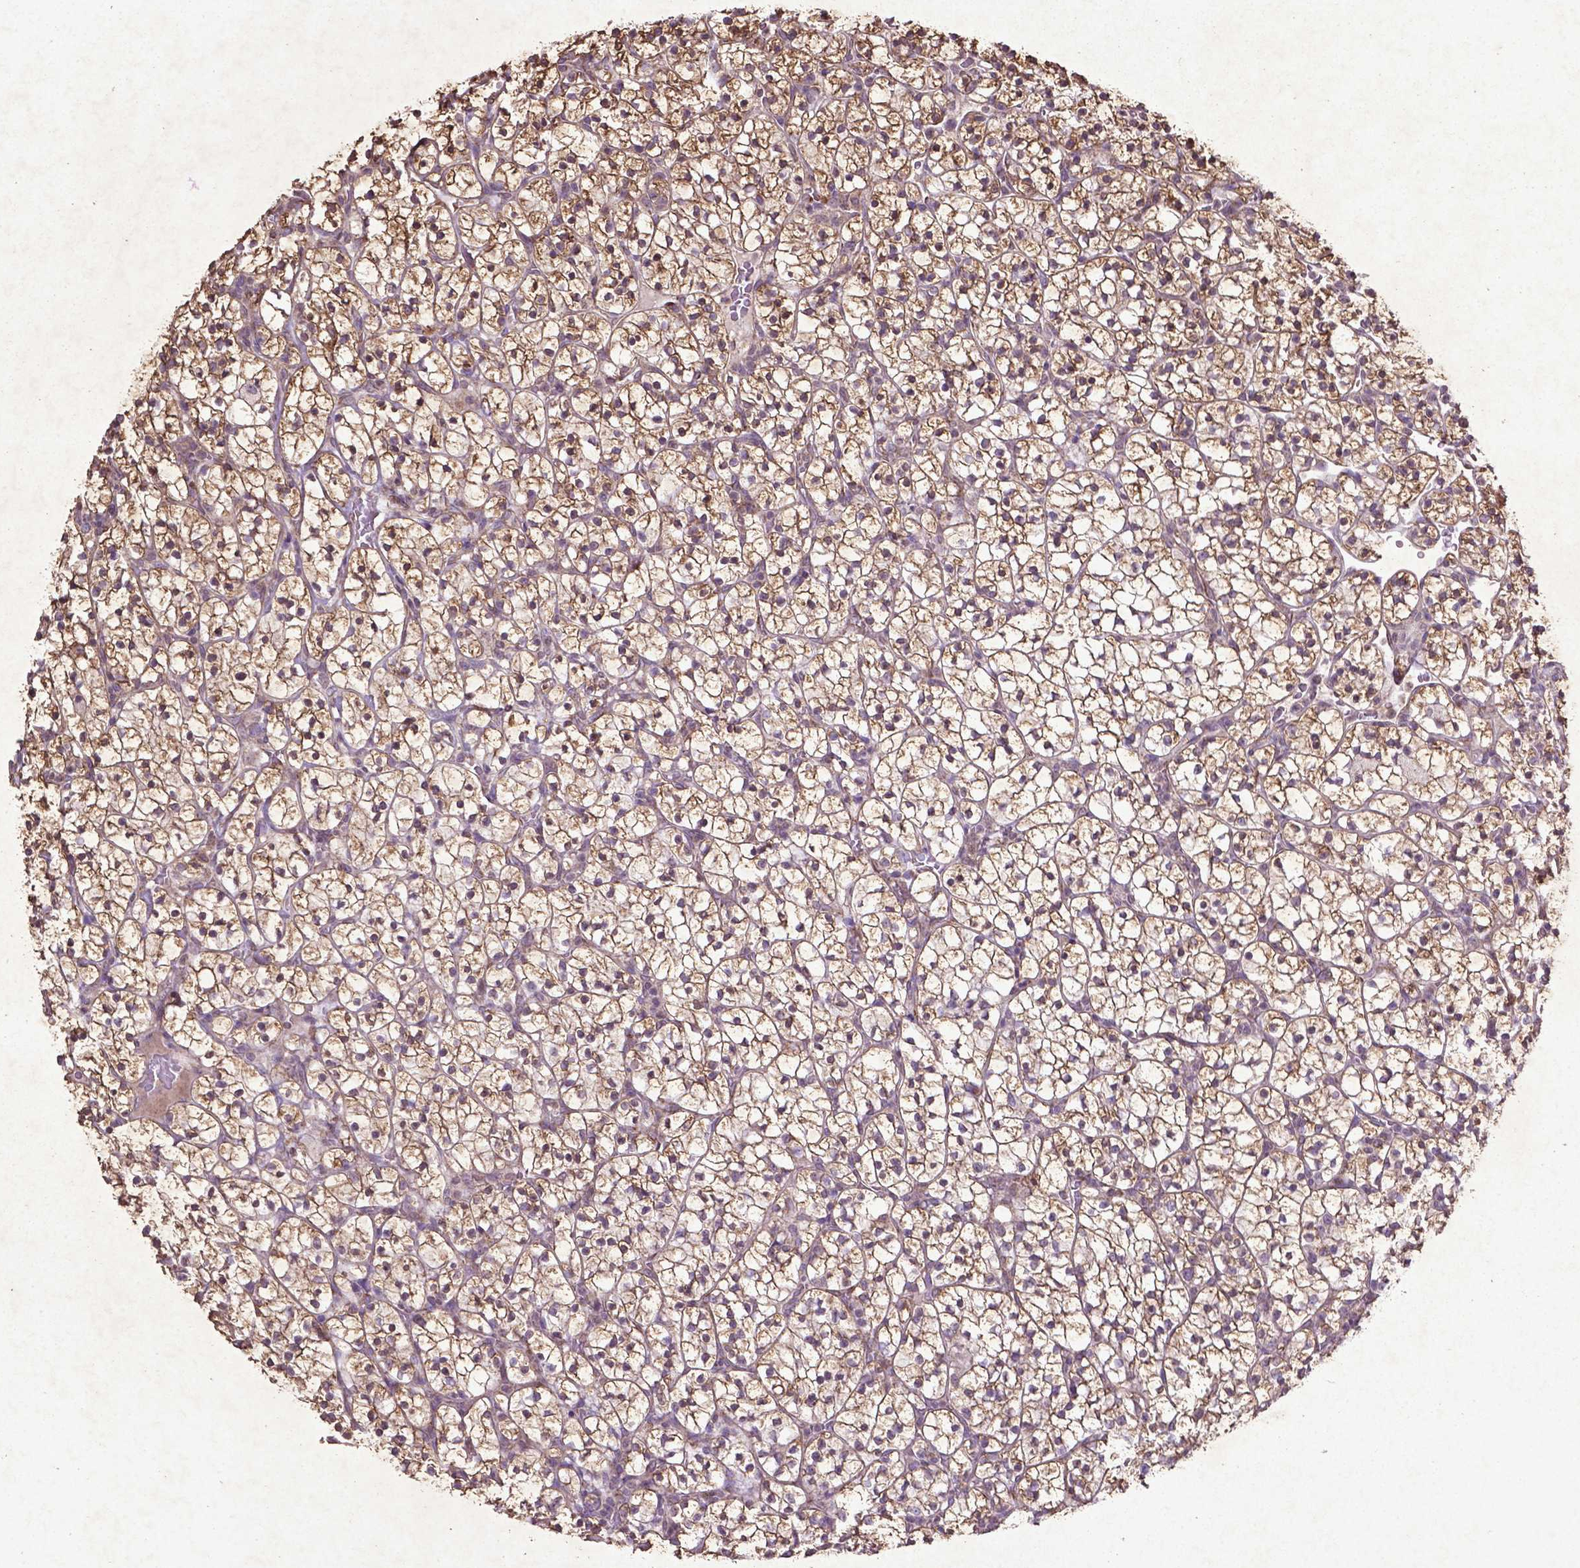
{"staining": {"intensity": "moderate", "quantity": ">75%", "location": "cytoplasmic/membranous"}, "tissue": "renal cancer", "cell_type": "Tumor cells", "image_type": "cancer", "snomed": [{"axis": "morphology", "description": "Adenocarcinoma, NOS"}, {"axis": "topography", "description": "Kidney"}], "caption": "Renal adenocarcinoma was stained to show a protein in brown. There is medium levels of moderate cytoplasmic/membranous positivity in approximately >75% of tumor cells.", "gene": "MTOR", "patient": {"sex": "female", "age": 89}}